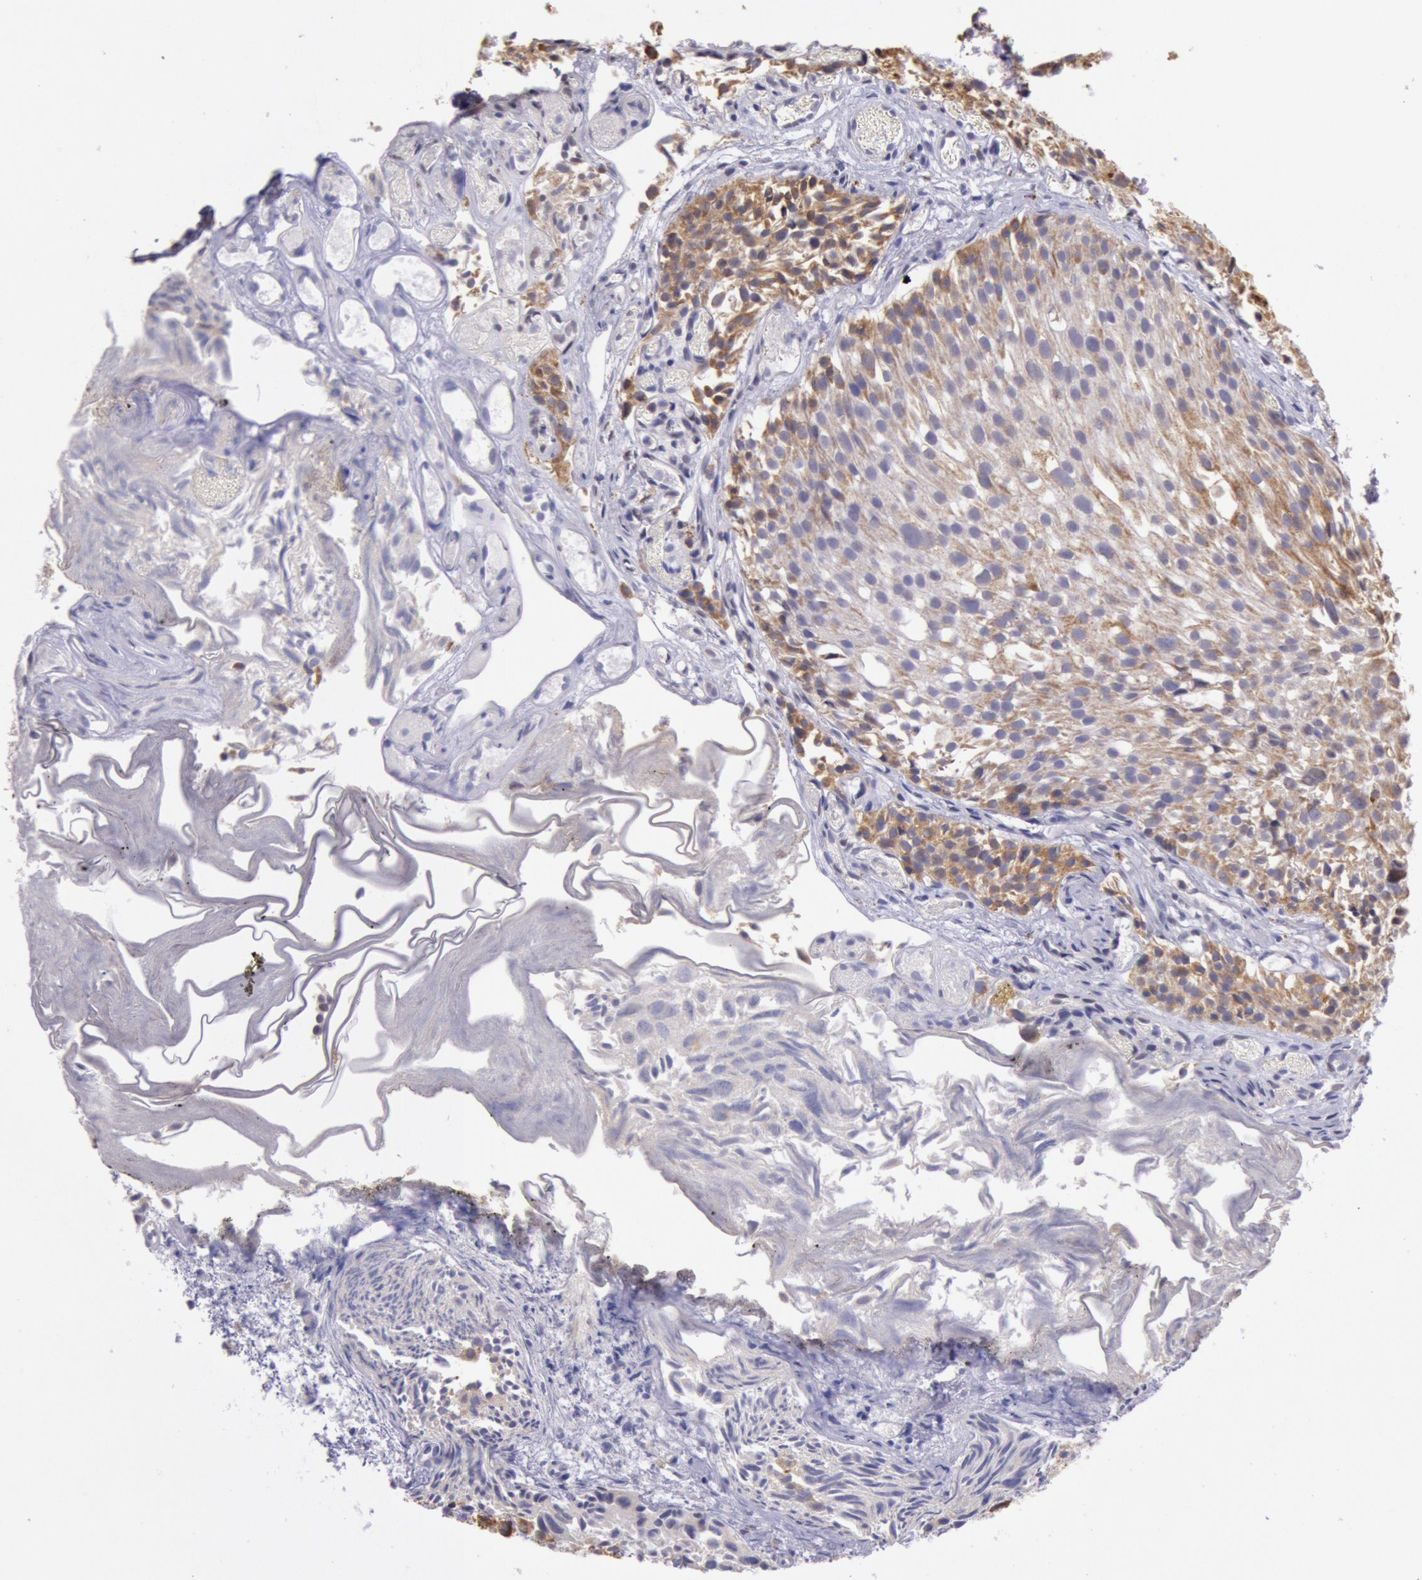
{"staining": {"intensity": "strong", "quantity": ">75%", "location": "cytoplasmic/membranous"}, "tissue": "urothelial cancer", "cell_type": "Tumor cells", "image_type": "cancer", "snomed": [{"axis": "morphology", "description": "Urothelial carcinoma, High grade"}, {"axis": "topography", "description": "Urinary bladder"}], "caption": "Urothelial cancer stained with DAB (3,3'-diaminobenzidine) immunohistochemistry displays high levels of strong cytoplasmic/membranous expression in about >75% of tumor cells. (Brightfield microscopy of DAB IHC at high magnification).", "gene": "FRMD6", "patient": {"sex": "female", "age": 78}}